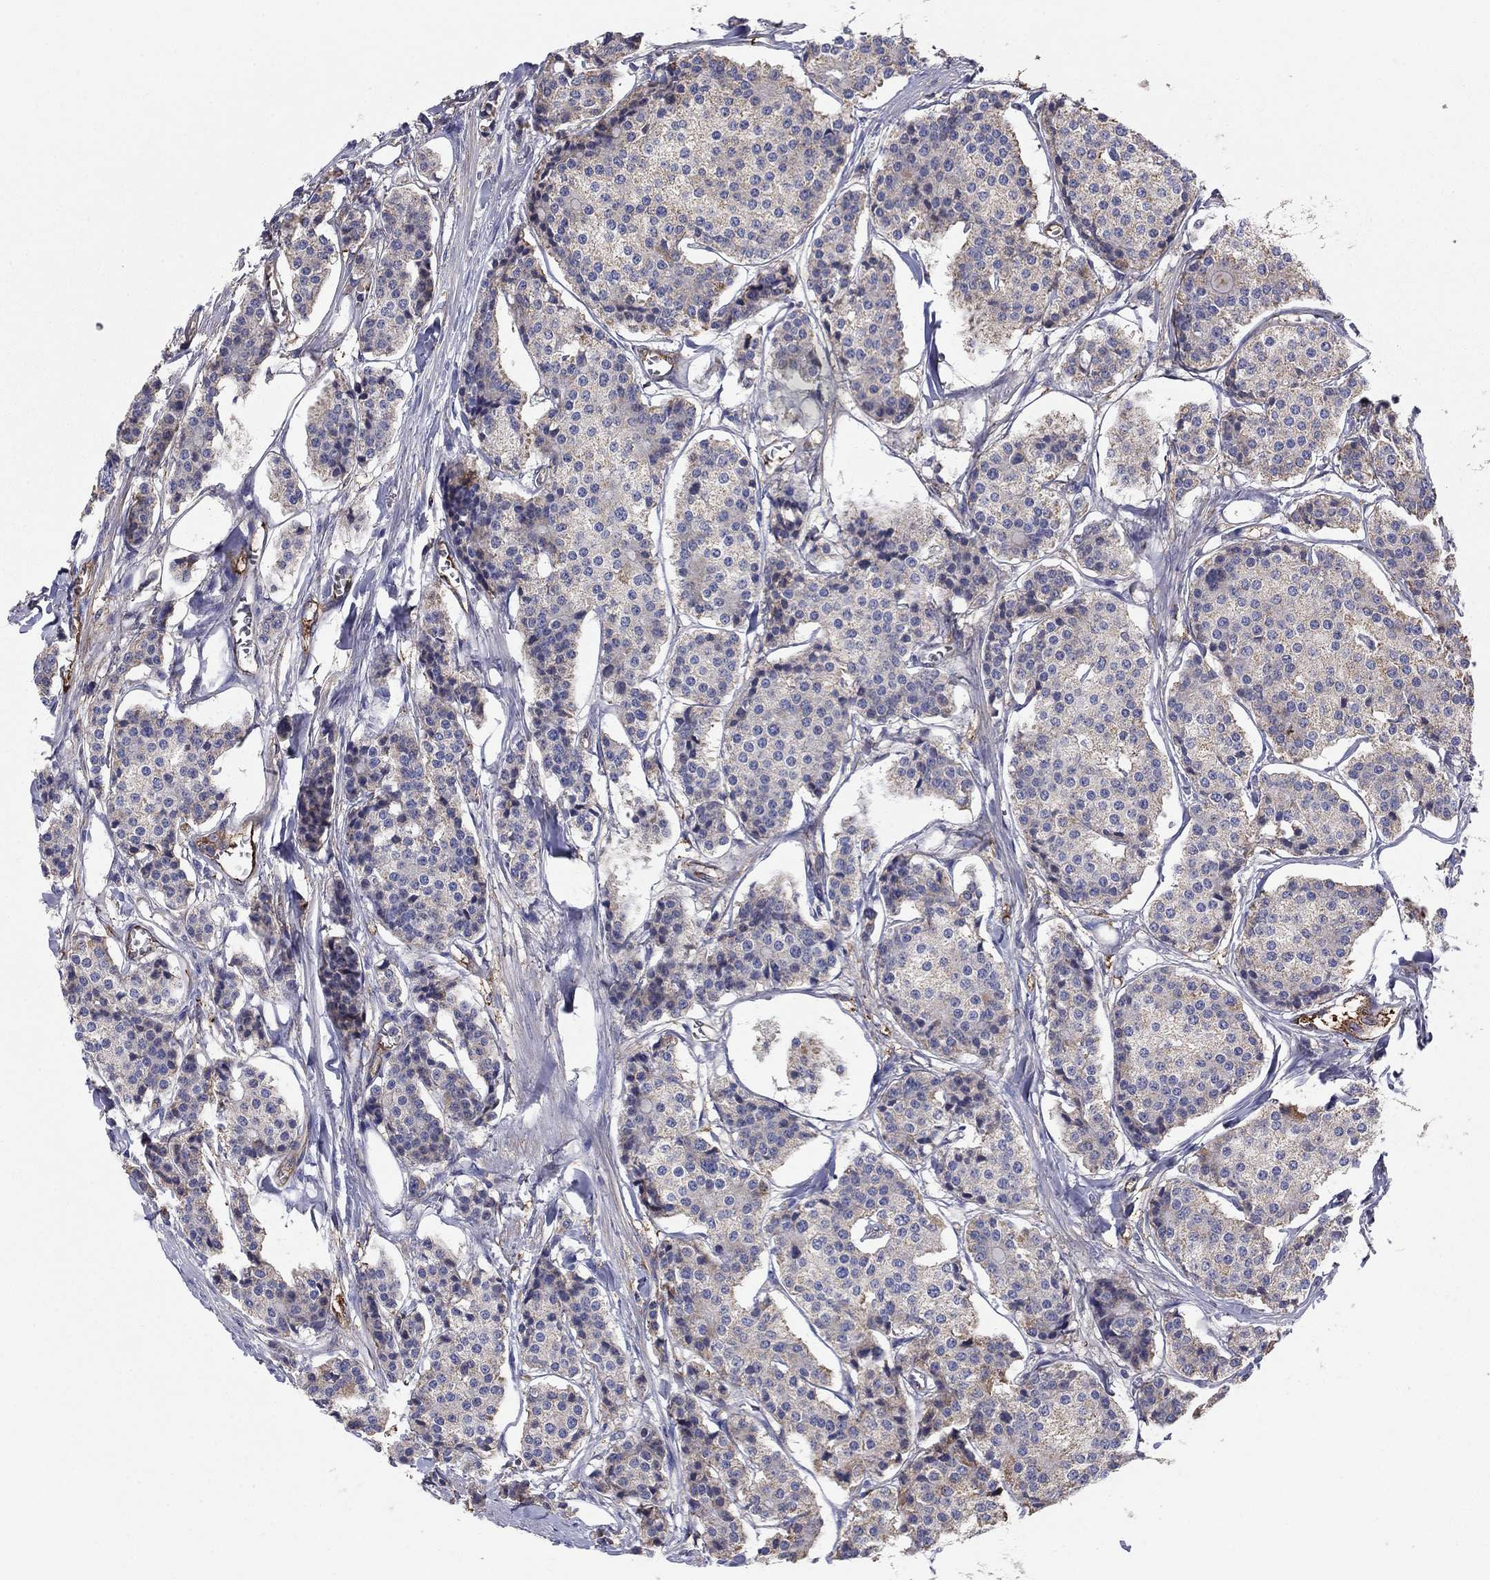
{"staining": {"intensity": "weak", "quantity": "<25%", "location": "cytoplasmic/membranous"}, "tissue": "carcinoid", "cell_type": "Tumor cells", "image_type": "cancer", "snomed": [{"axis": "morphology", "description": "Carcinoid, malignant, NOS"}, {"axis": "topography", "description": "Small intestine"}], "caption": "A high-resolution photomicrograph shows immunohistochemistry (IHC) staining of carcinoid, which displays no significant positivity in tumor cells.", "gene": "EMP2", "patient": {"sex": "female", "age": 65}}